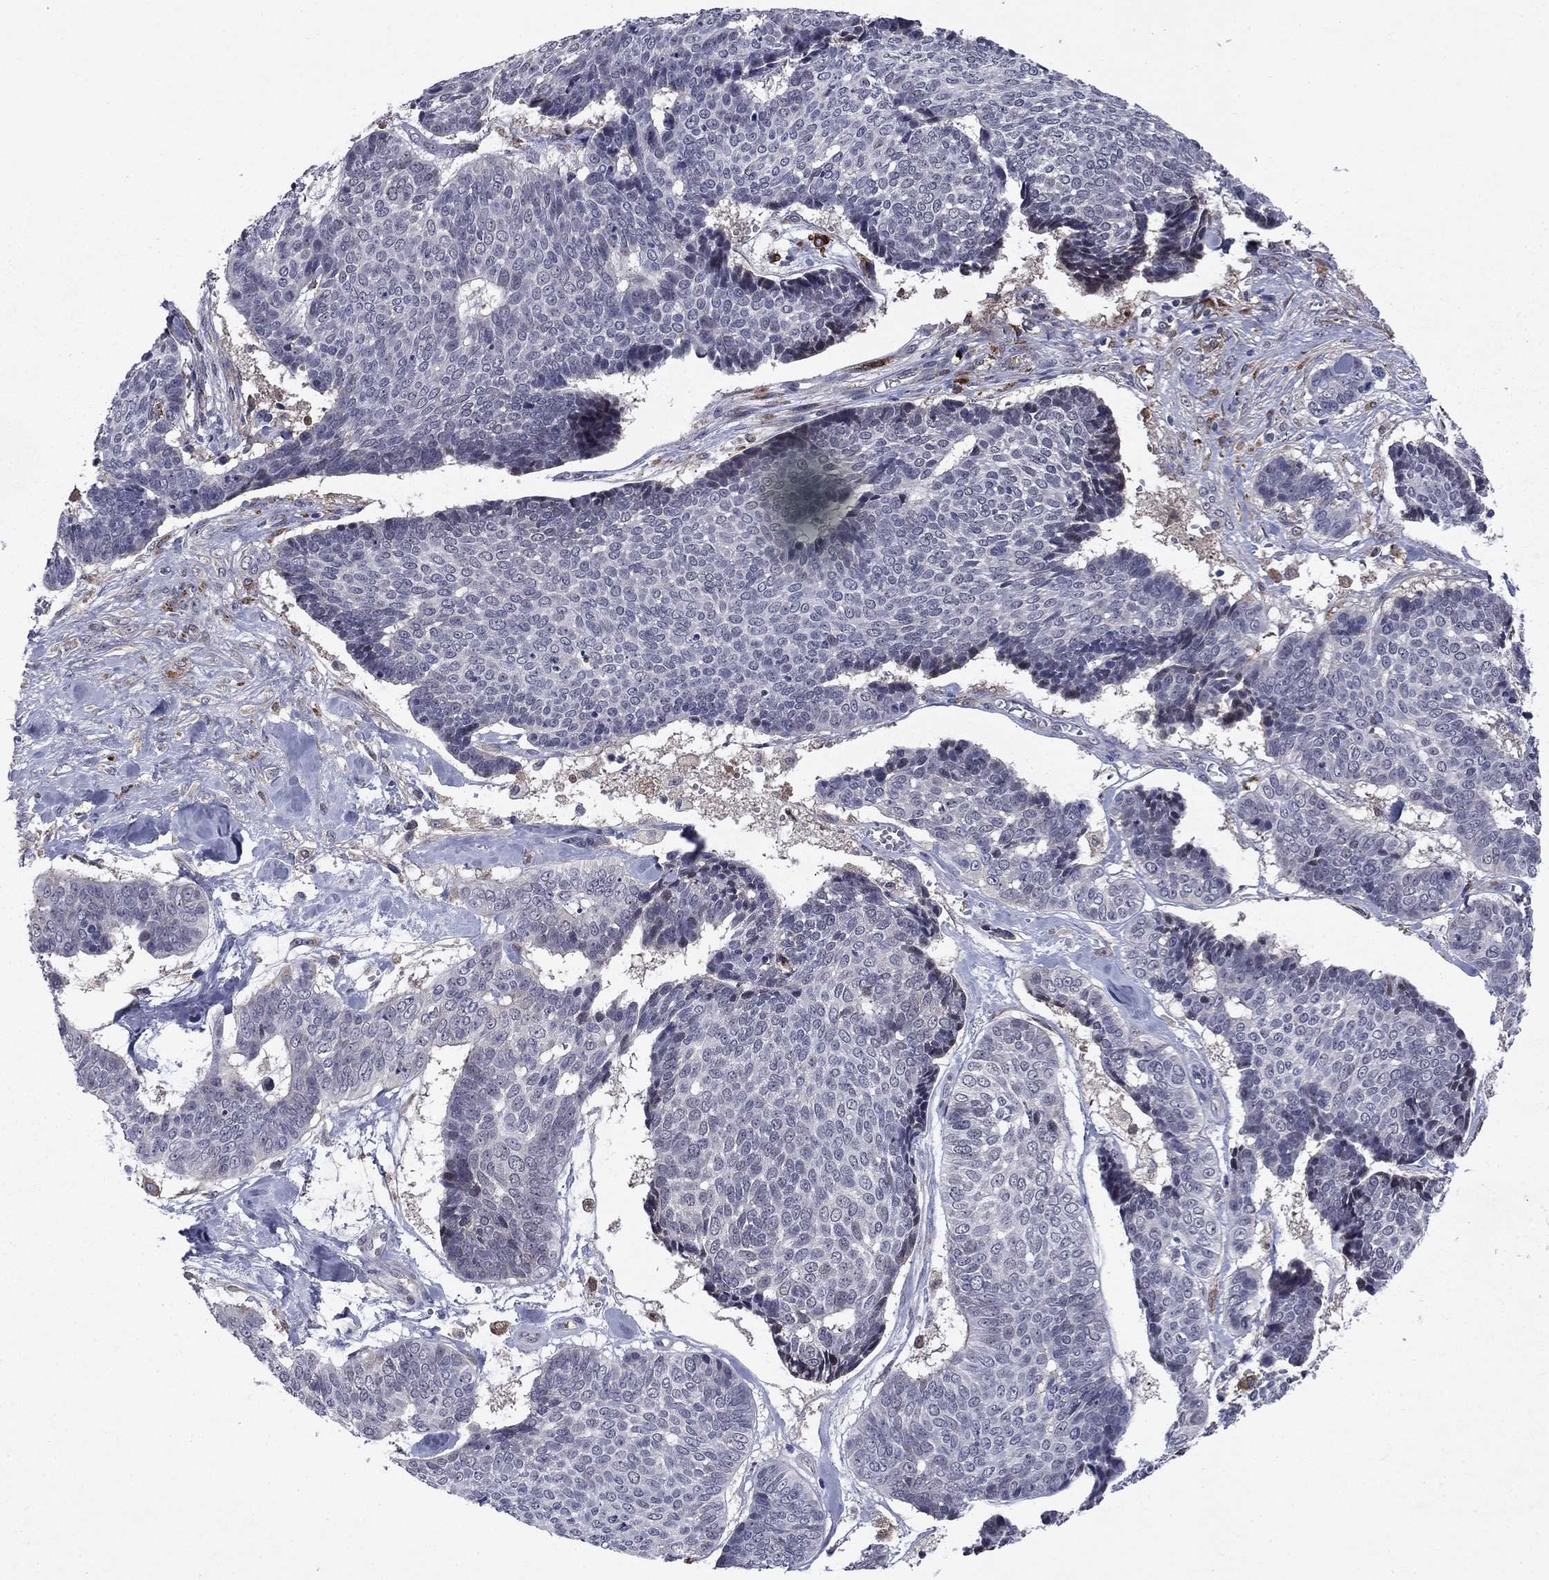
{"staining": {"intensity": "negative", "quantity": "none", "location": "none"}, "tissue": "skin cancer", "cell_type": "Tumor cells", "image_type": "cancer", "snomed": [{"axis": "morphology", "description": "Basal cell carcinoma"}, {"axis": "topography", "description": "Skin"}], "caption": "This image is of skin cancer (basal cell carcinoma) stained with immunohistochemistry (IHC) to label a protein in brown with the nuclei are counter-stained blue. There is no positivity in tumor cells. (Immunohistochemistry (ihc), brightfield microscopy, high magnification).", "gene": "ECM1", "patient": {"sex": "male", "age": 86}}